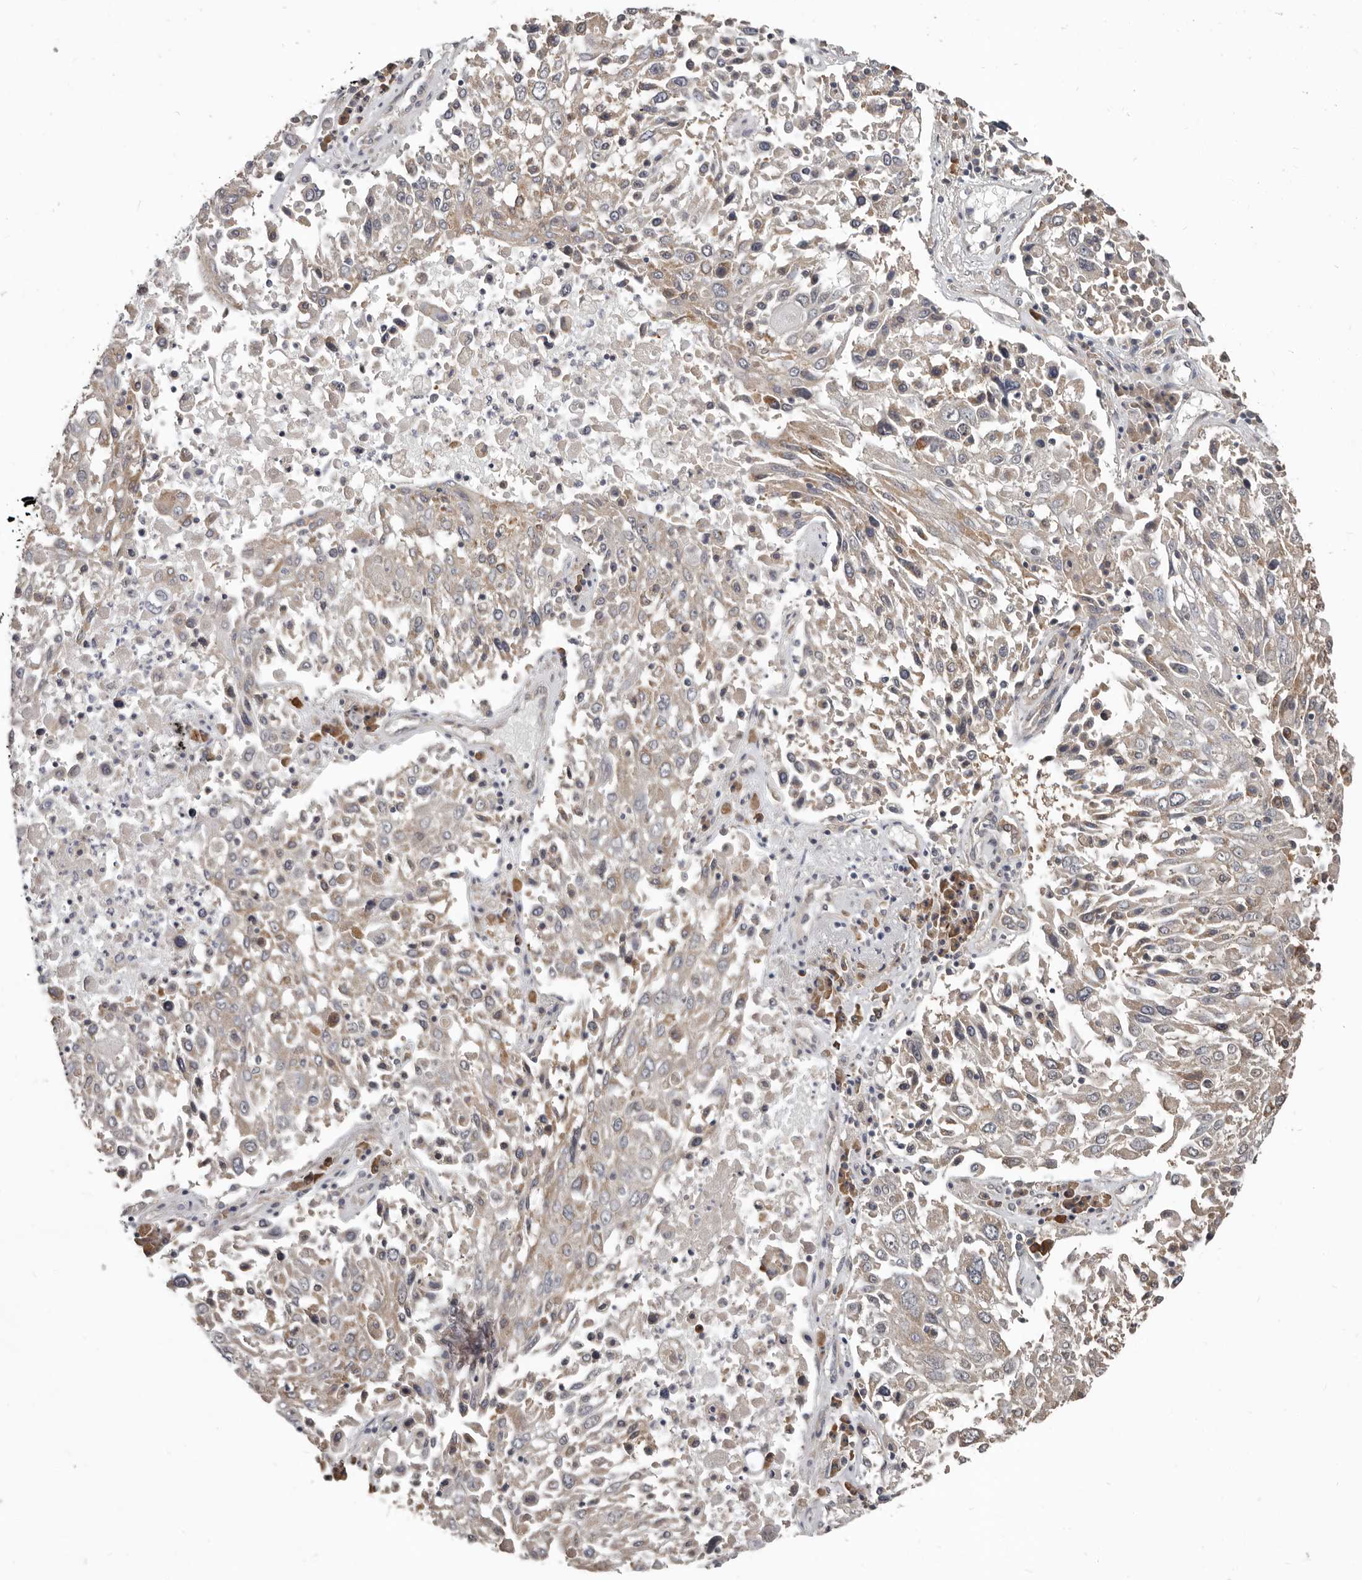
{"staining": {"intensity": "weak", "quantity": "25%-75%", "location": "cytoplasmic/membranous"}, "tissue": "lung cancer", "cell_type": "Tumor cells", "image_type": "cancer", "snomed": [{"axis": "morphology", "description": "Squamous cell carcinoma, NOS"}, {"axis": "topography", "description": "Lung"}], "caption": "Tumor cells reveal low levels of weak cytoplasmic/membranous staining in about 25%-75% of cells in lung squamous cell carcinoma.", "gene": "AKNAD1", "patient": {"sex": "male", "age": 65}}